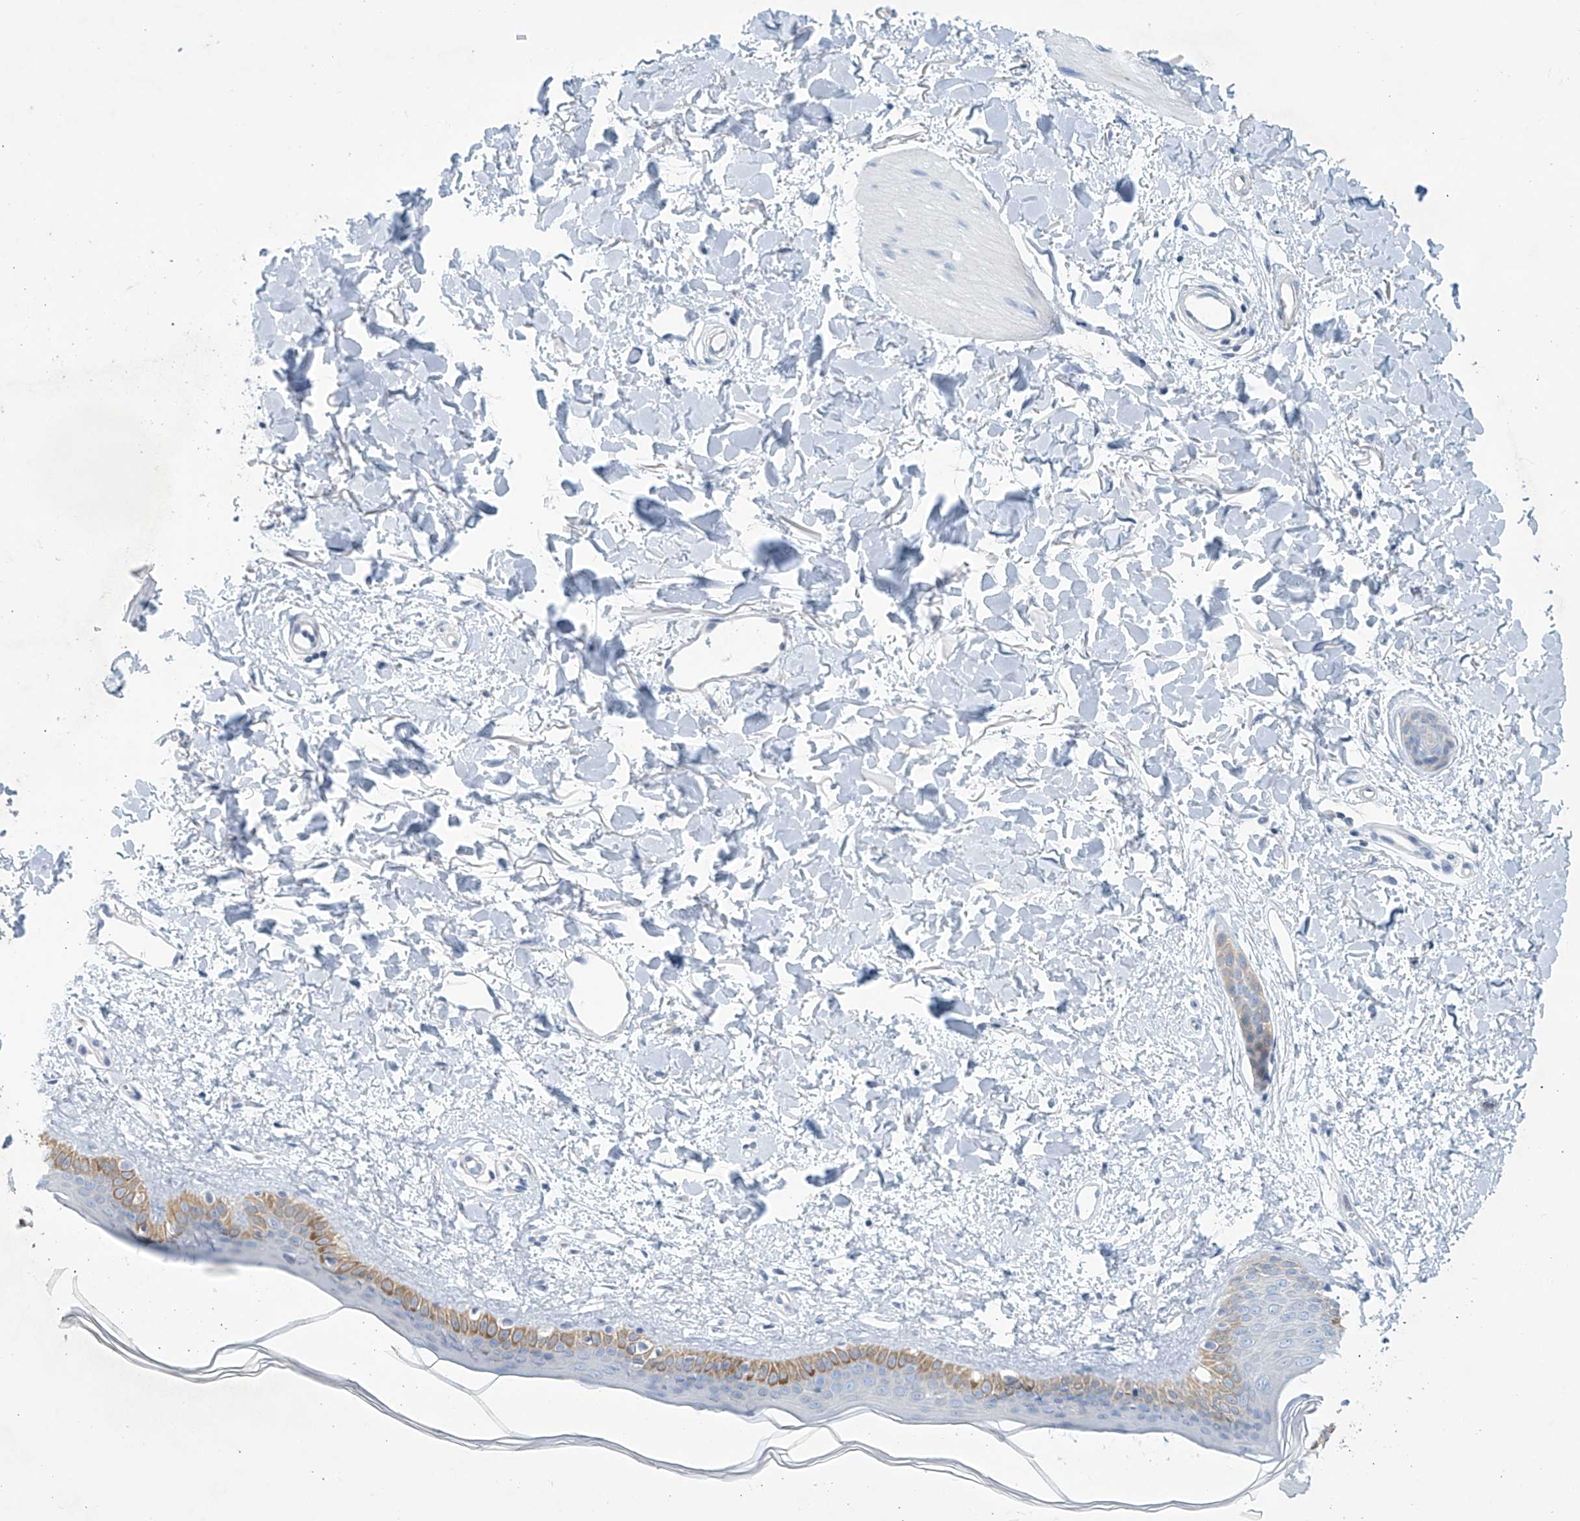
{"staining": {"intensity": "negative", "quantity": "none", "location": "none"}, "tissue": "skin", "cell_type": "Fibroblasts", "image_type": "normal", "snomed": [{"axis": "morphology", "description": "Normal tissue, NOS"}, {"axis": "topography", "description": "Skin"}], "caption": "High magnification brightfield microscopy of benign skin stained with DAB (brown) and counterstained with hematoxylin (blue): fibroblasts show no significant positivity. The staining was performed using DAB (3,3'-diaminobenzidine) to visualize the protein expression in brown, while the nuclei were stained in blue with hematoxylin (Magnification: 20x).", "gene": "SLC35A5", "patient": {"sex": "female", "age": 58}}